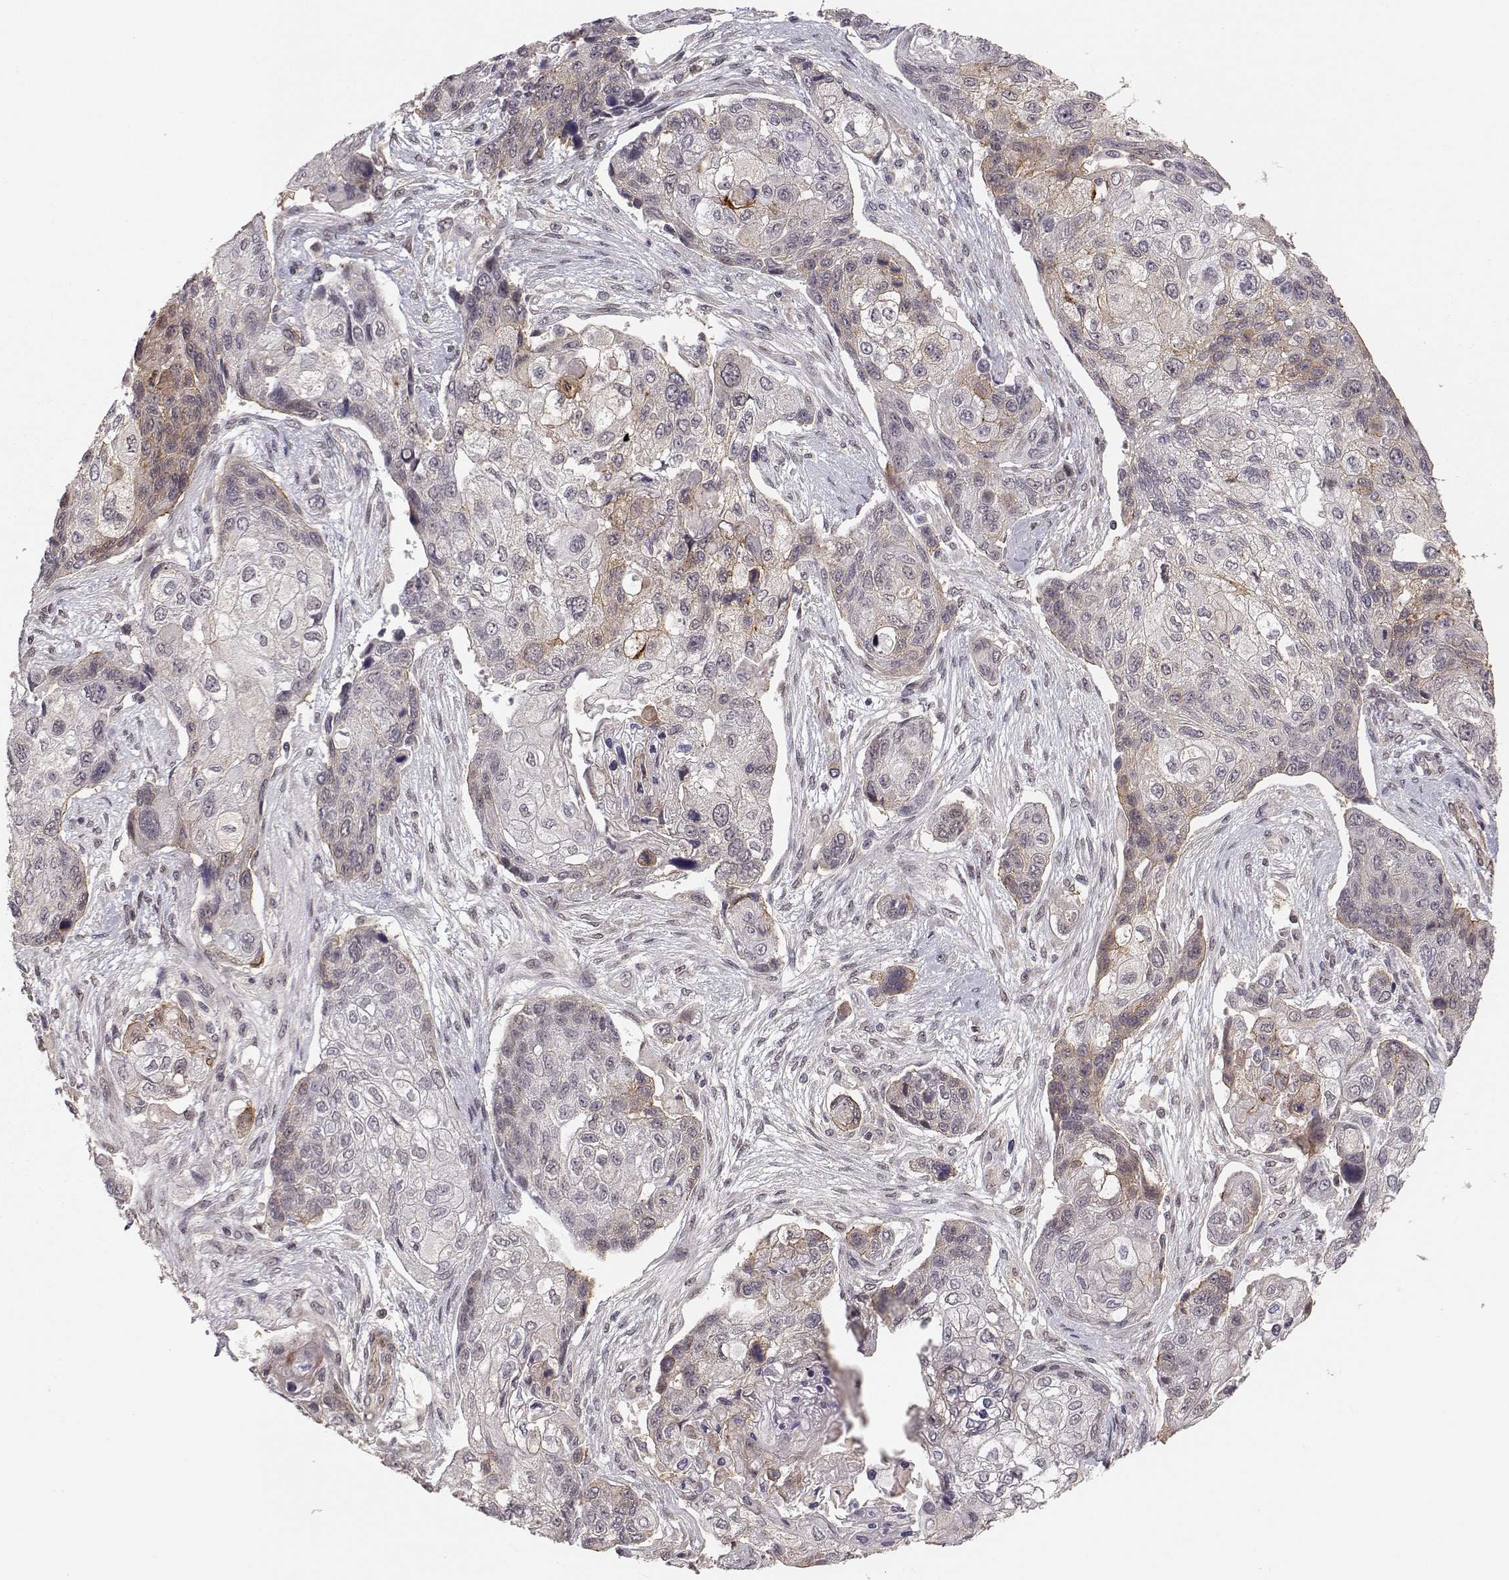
{"staining": {"intensity": "moderate", "quantity": "<25%", "location": "cytoplasmic/membranous"}, "tissue": "lung cancer", "cell_type": "Tumor cells", "image_type": "cancer", "snomed": [{"axis": "morphology", "description": "Squamous cell carcinoma, NOS"}, {"axis": "topography", "description": "Lung"}], "caption": "Moderate cytoplasmic/membranous protein staining is seen in about <25% of tumor cells in squamous cell carcinoma (lung).", "gene": "PLEKHG3", "patient": {"sex": "male", "age": 69}}